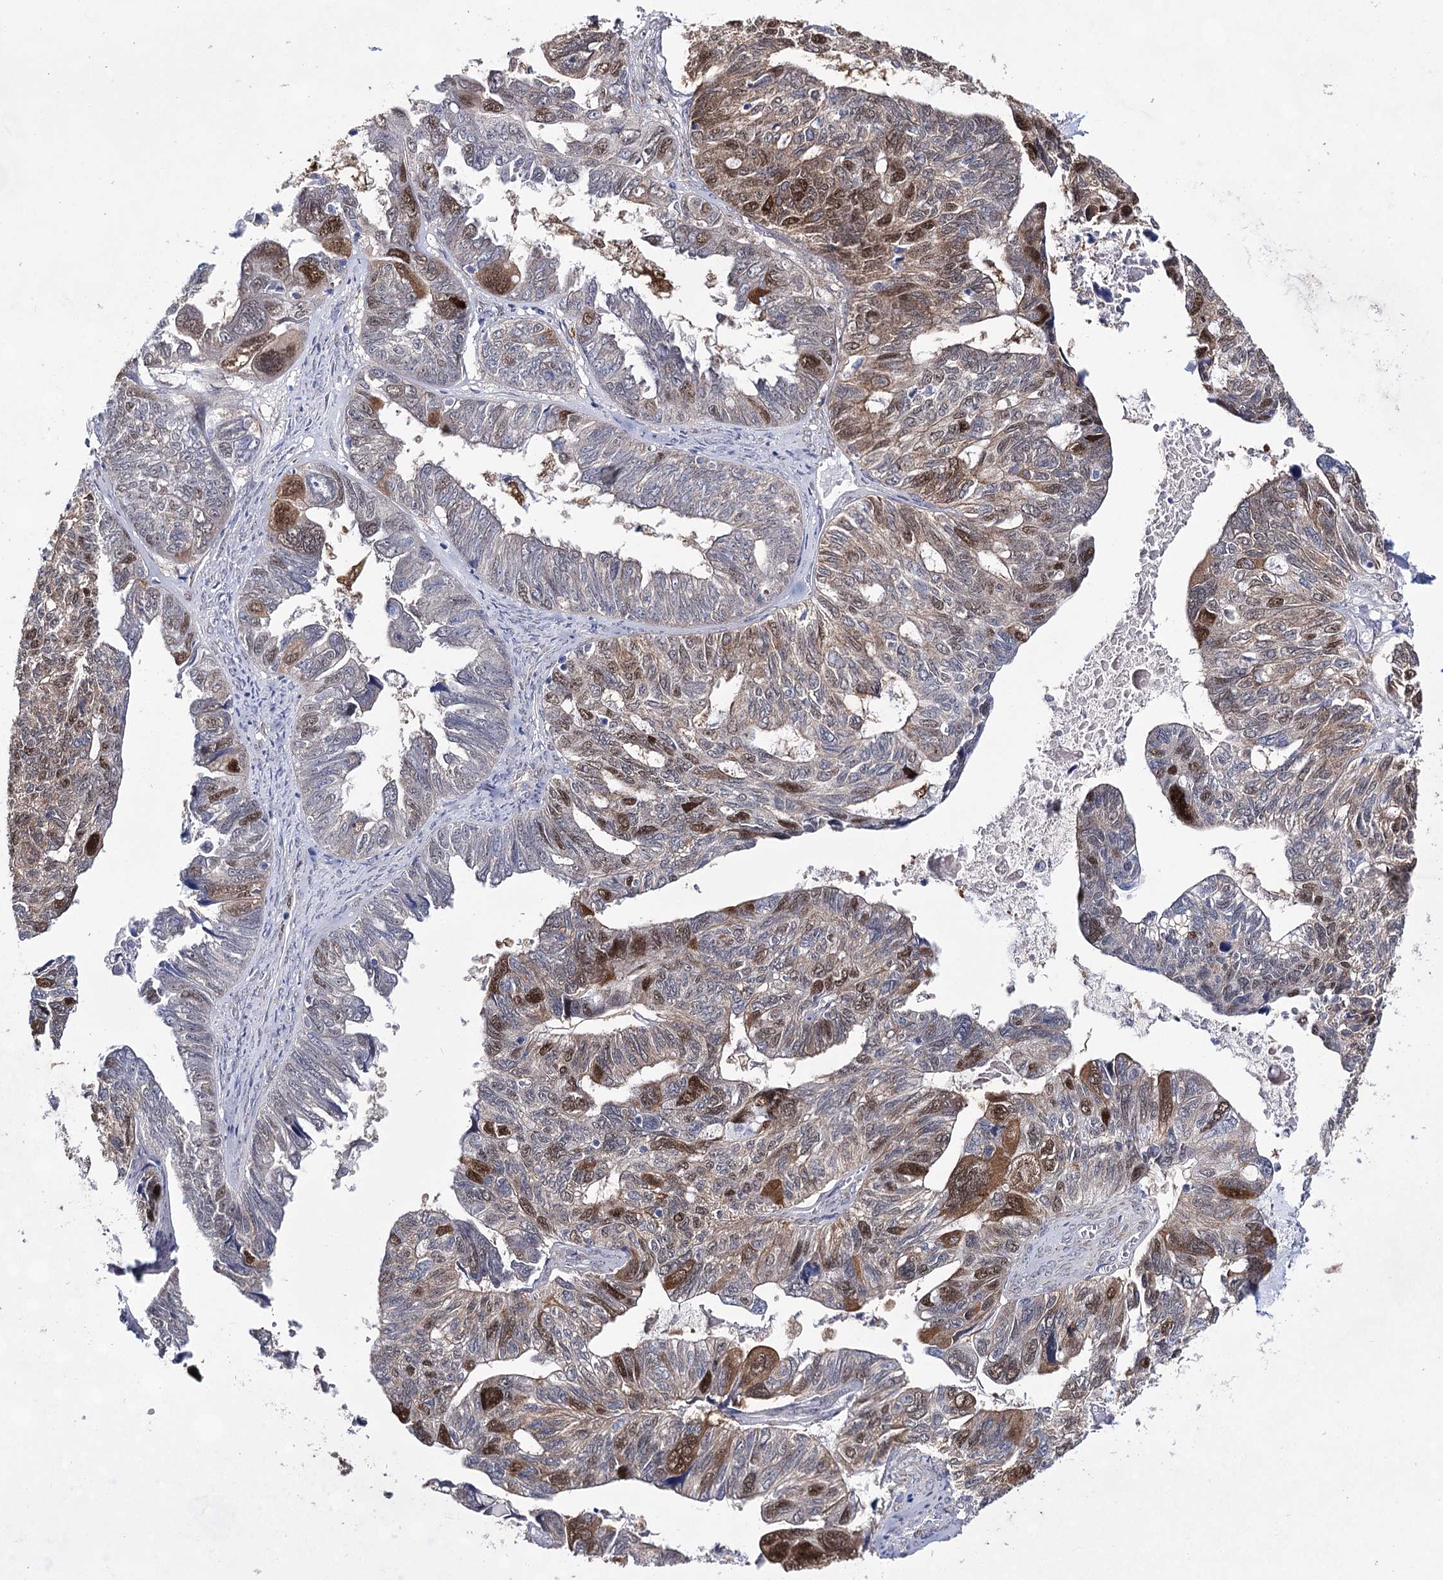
{"staining": {"intensity": "moderate", "quantity": "25%-75%", "location": "nuclear"}, "tissue": "ovarian cancer", "cell_type": "Tumor cells", "image_type": "cancer", "snomed": [{"axis": "morphology", "description": "Cystadenocarcinoma, serous, NOS"}, {"axis": "topography", "description": "Ovary"}], "caption": "Approximately 25%-75% of tumor cells in human ovarian serous cystadenocarcinoma reveal moderate nuclear protein expression as visualized by brown immunohistochemical staining.", "gene": "UGDH", "patient": {"sex": "female", "age": 79}}